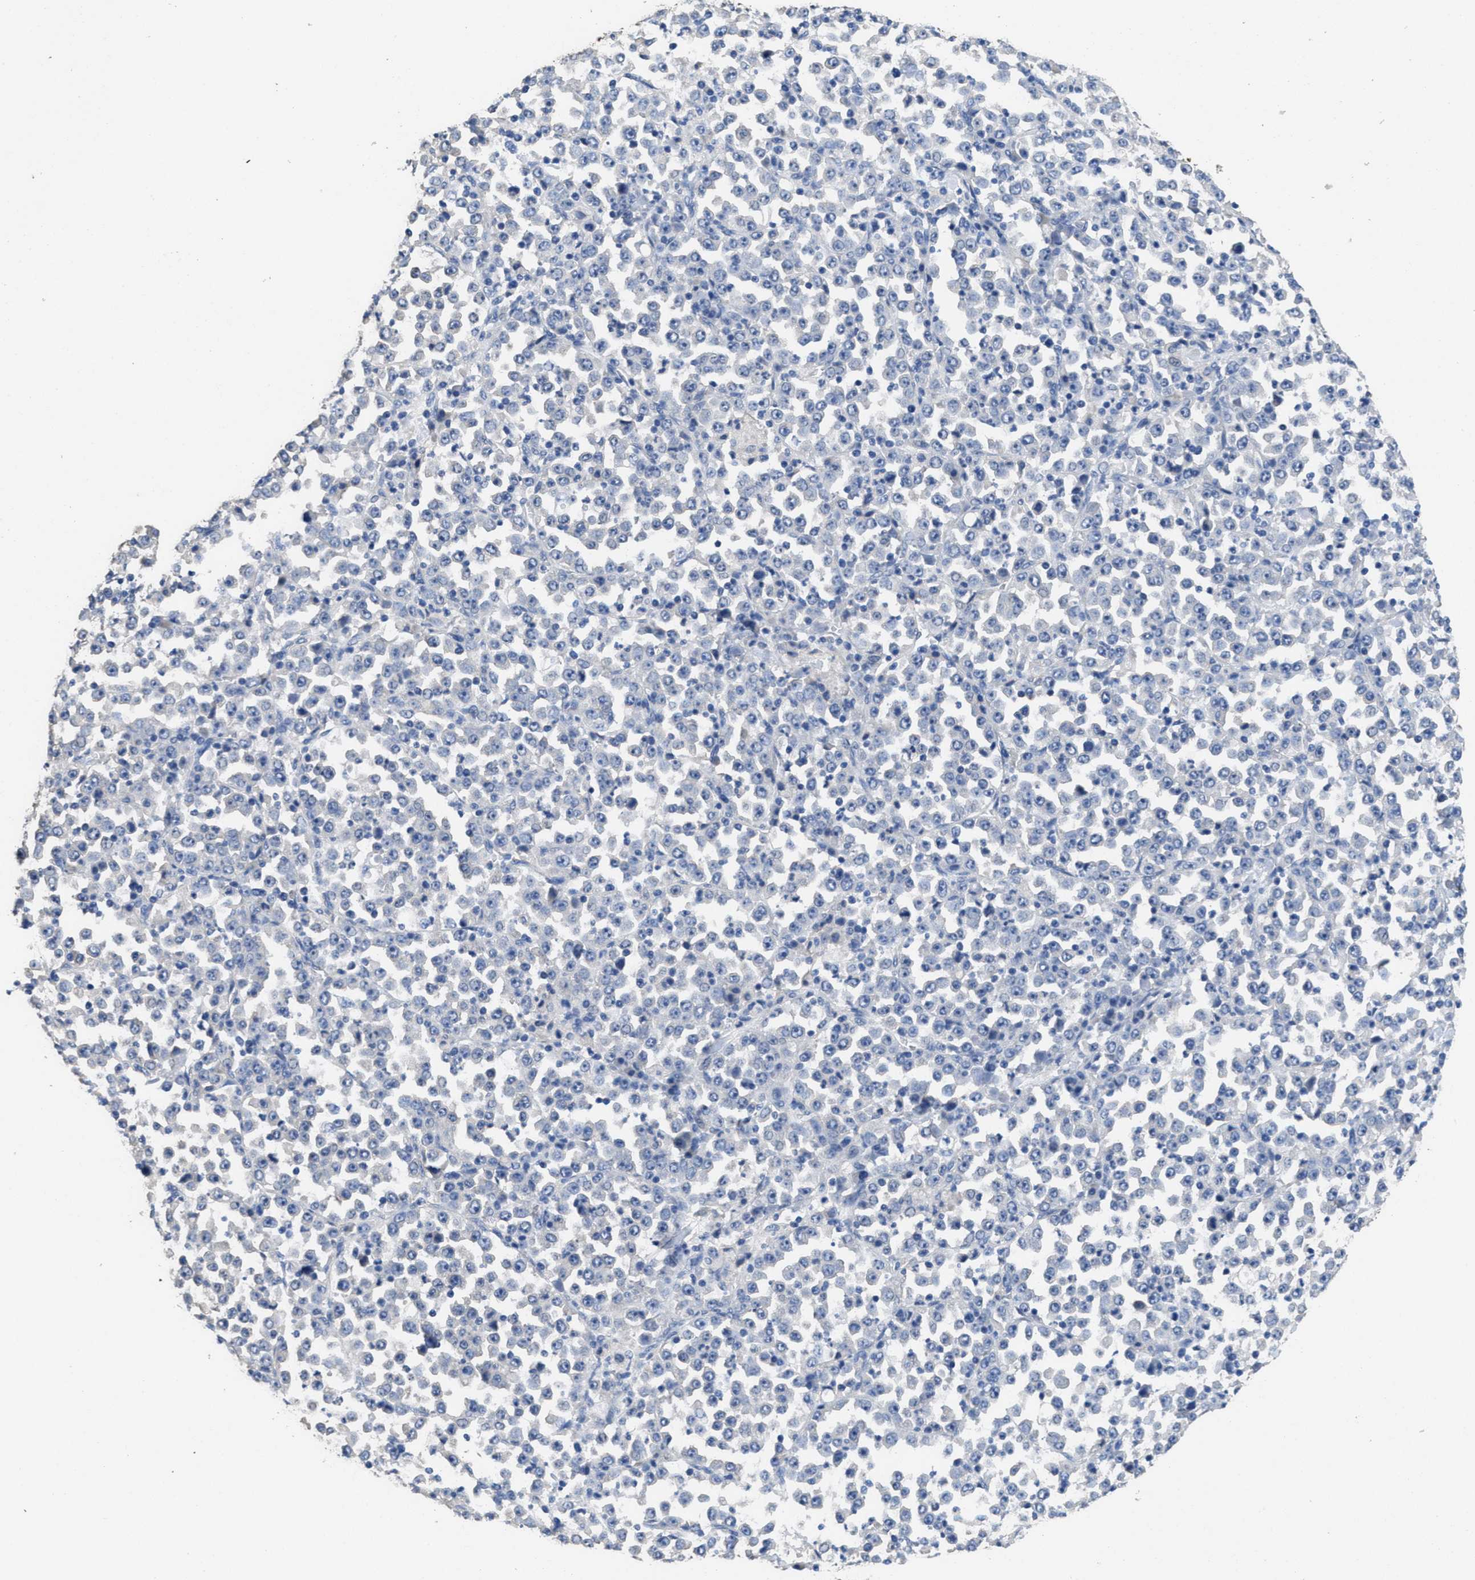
{"staining": {"intensity": "negative", "quantity": "none", "location": "none"}, "tissue": "stomach cancer", "cell_type": "Tumor cells", "image_type": "cancer", "snomed": [{"axis": "morphology", "description": "Normal tissue, NOS"}, {"axis": "morphology", "description": "Adenocarcinoma, NOS"}, {"axis": "topography", "description": "Stomach, upper"}, {"axis": "topography", "description": "Stomach"}], "caption": "Immunohistochemistry image of neoplastic tissue: stomach adenocarcinoma stained with DAB displays no significant protein positivity in tumor cells.", "gene": "CA9", "patient": {"sex": "male", "age": 59}}